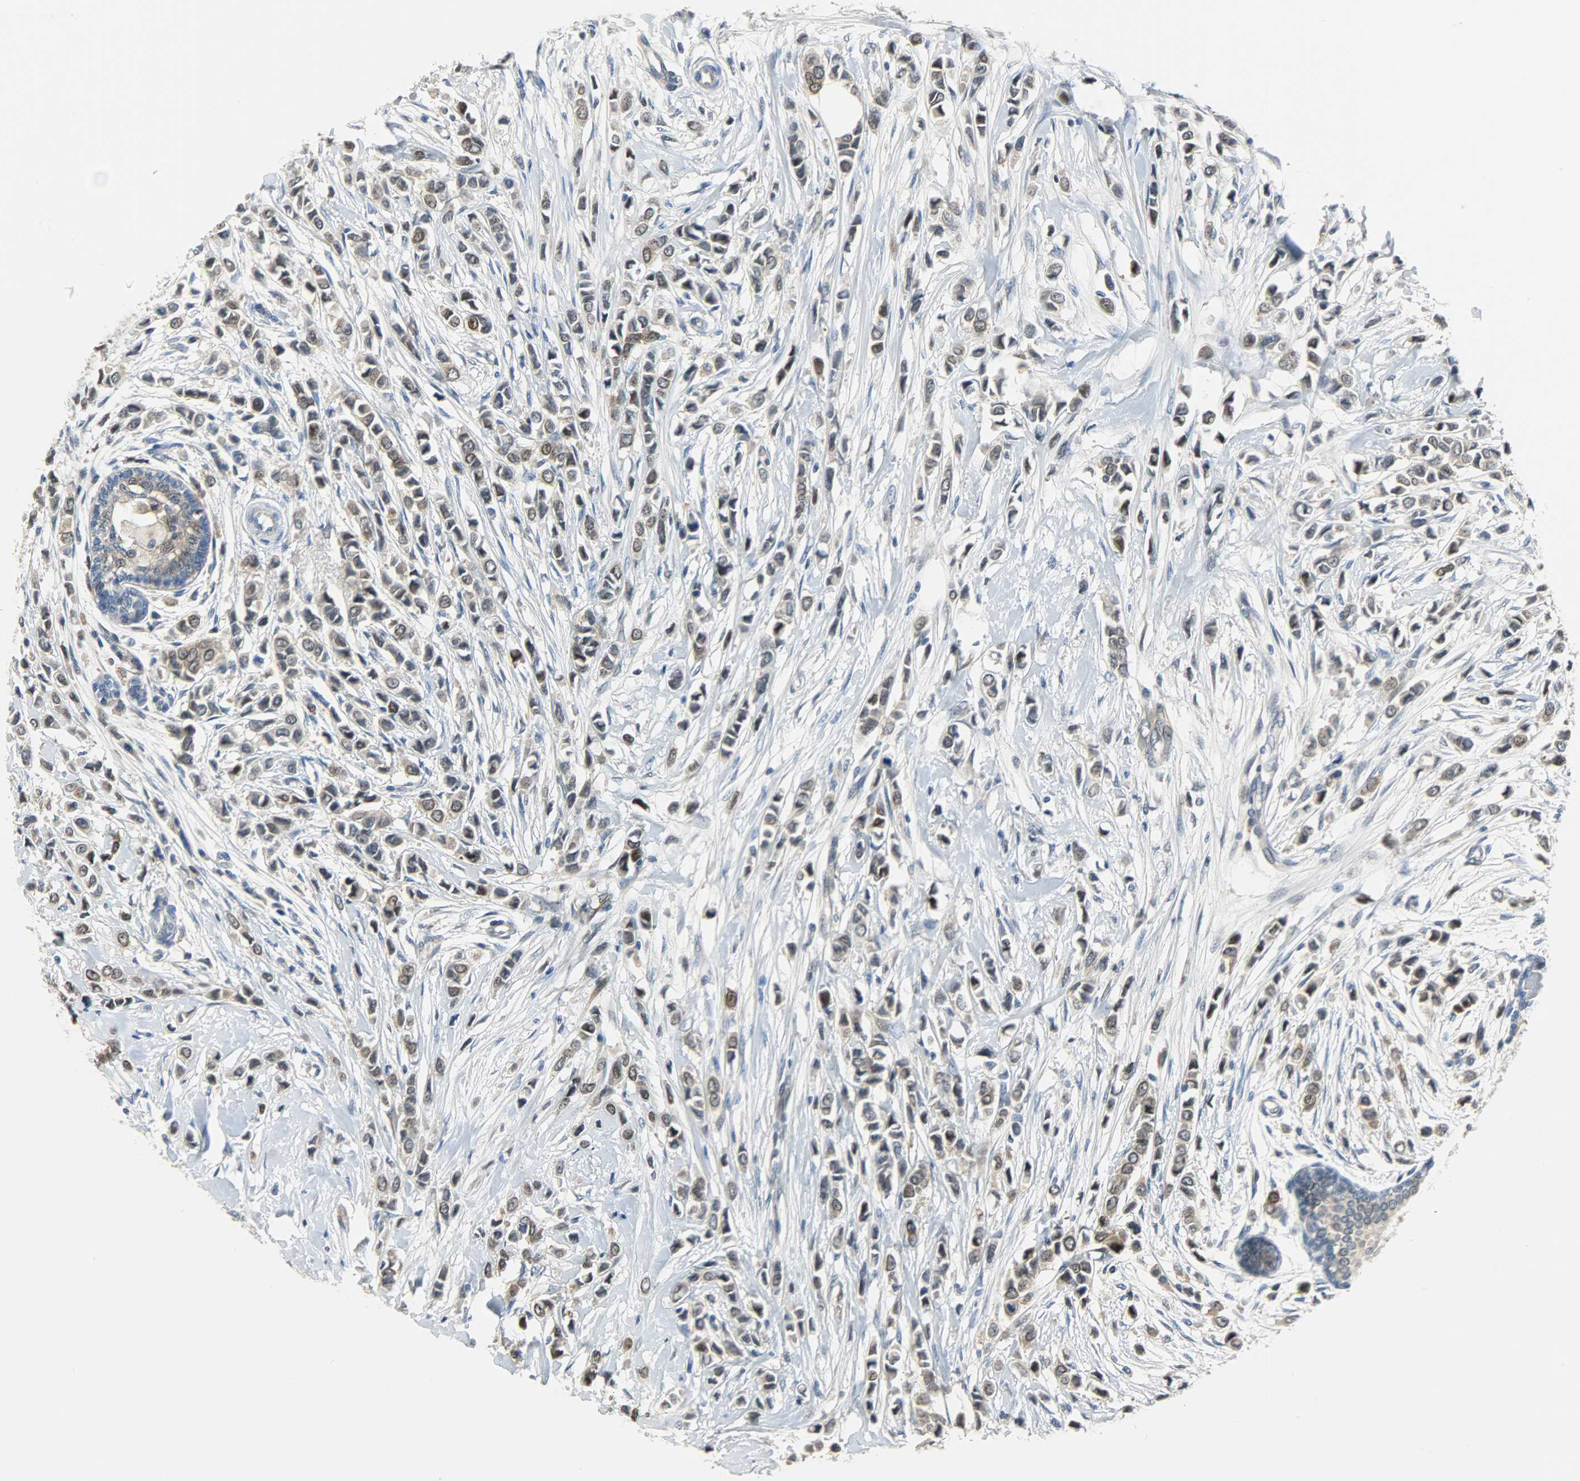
{"staining": {"intensity": "weak", "quantity": ">75%", "location": "cytoplasmic/membranous,nuclear"}, "tissue": "breast cancer", "cell_type": "Tumor cells", "image_type": "cancer", "snomed": [{"axis": "morphology", "description": "Lobular carcinoma"}, {"axis": "topography", "description": "Breast"}], "caption": "A high-resolution micrograph shows IHC staining of breast lobular carcinoma, which shows weak cytoplasmic/membranous and nuclear staining in about >75% of tumor cells.", "gene": "EIF4EBP1", "patient": {"sex": "female", "age": 51}}